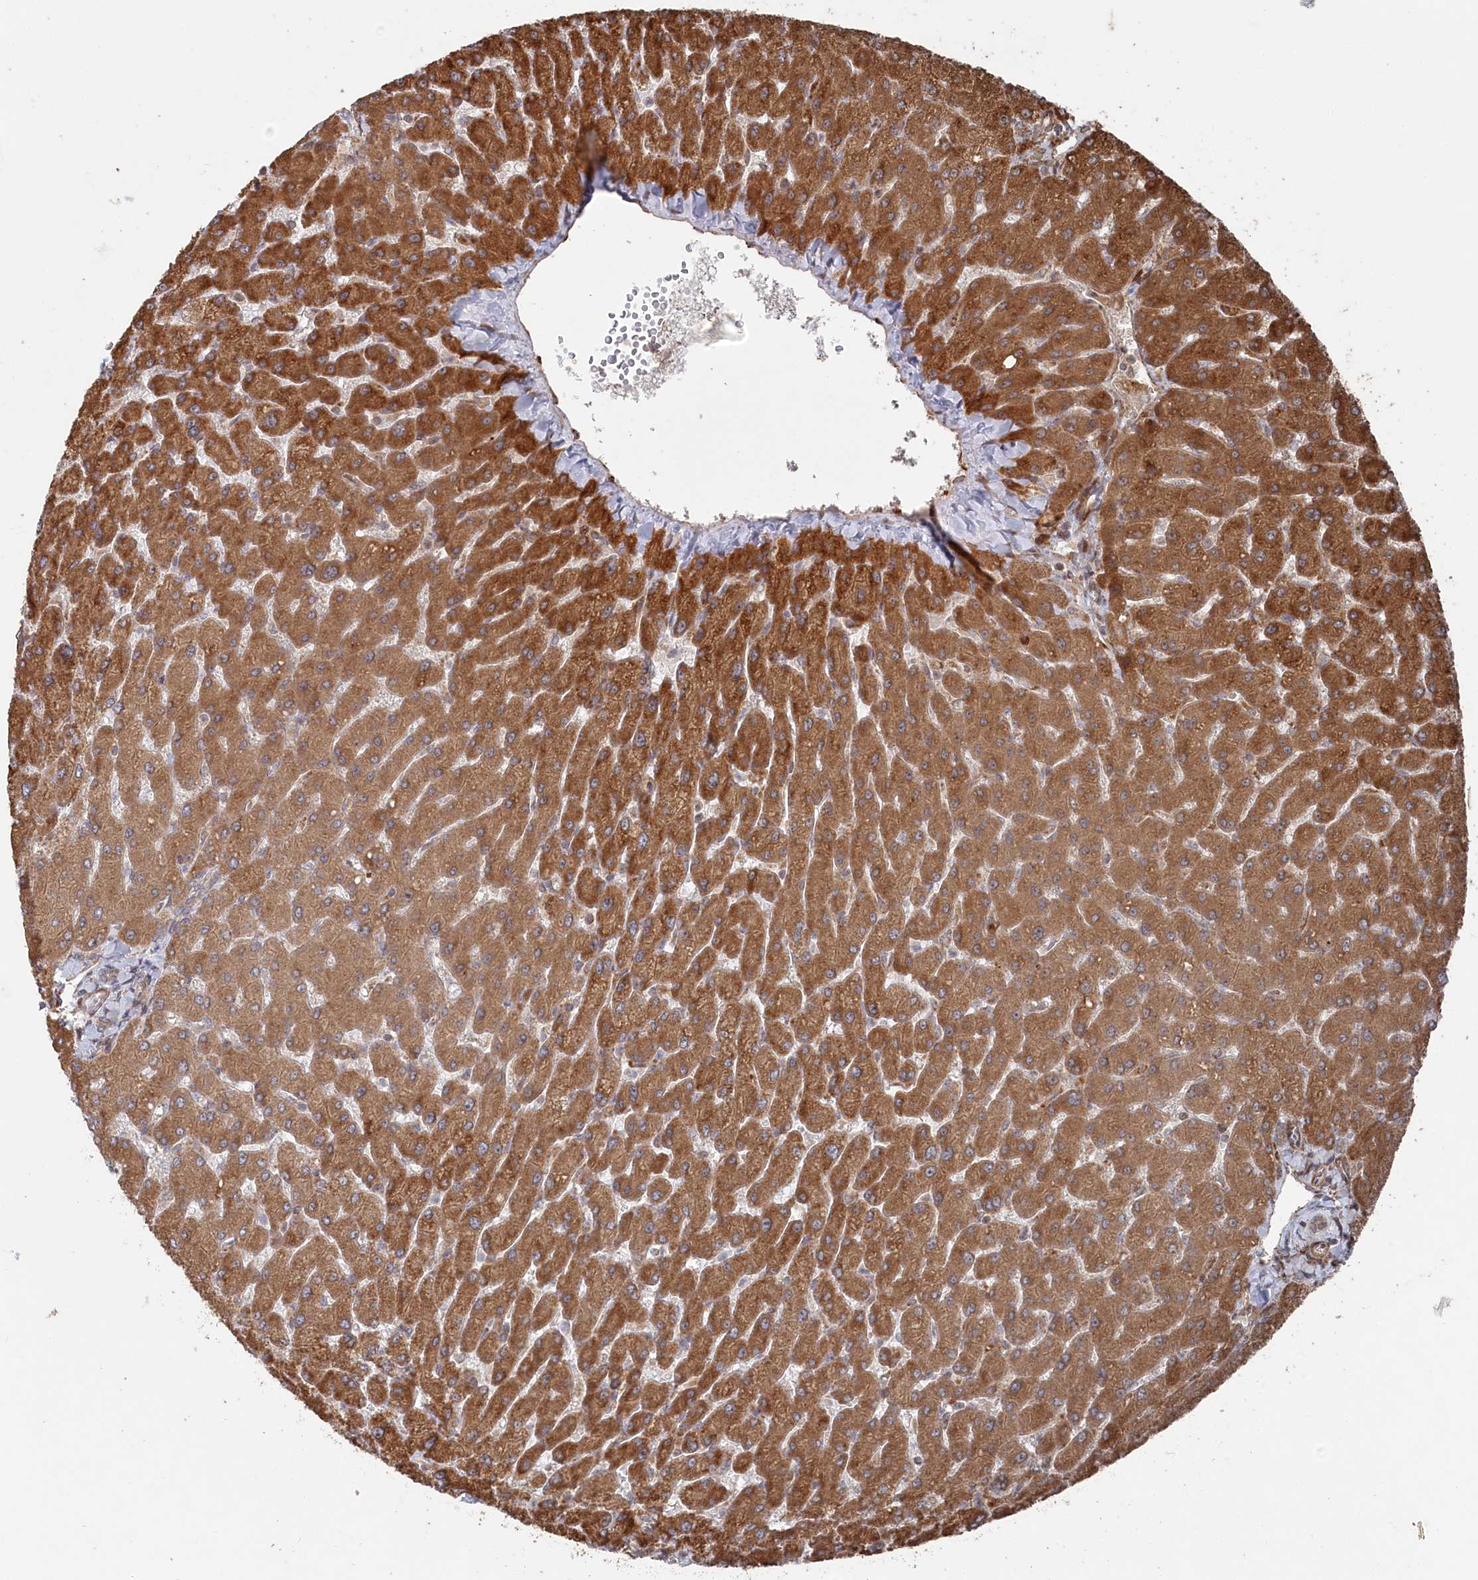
{"staining": {"intensity": "moderate", "quantity": "25%-75%", "location": "cytoplasmic/membranous"}, "tissue": "liver", "cell_type": "Cholangiocytes", "image_type": "normal", "snomed": [{"axis": "morphology", "description": "Normal tissue, NOS"}, {"axis": "topography", "description": "Liver"}], "caption": "Protein staining of unremarkable liver exhibits moderate cytoplasmic/membranous staining in approximately 25%-75% of cholangiocytes.", "gene": "POLR3A", "patient": {"sex": "male", "age": 55}}